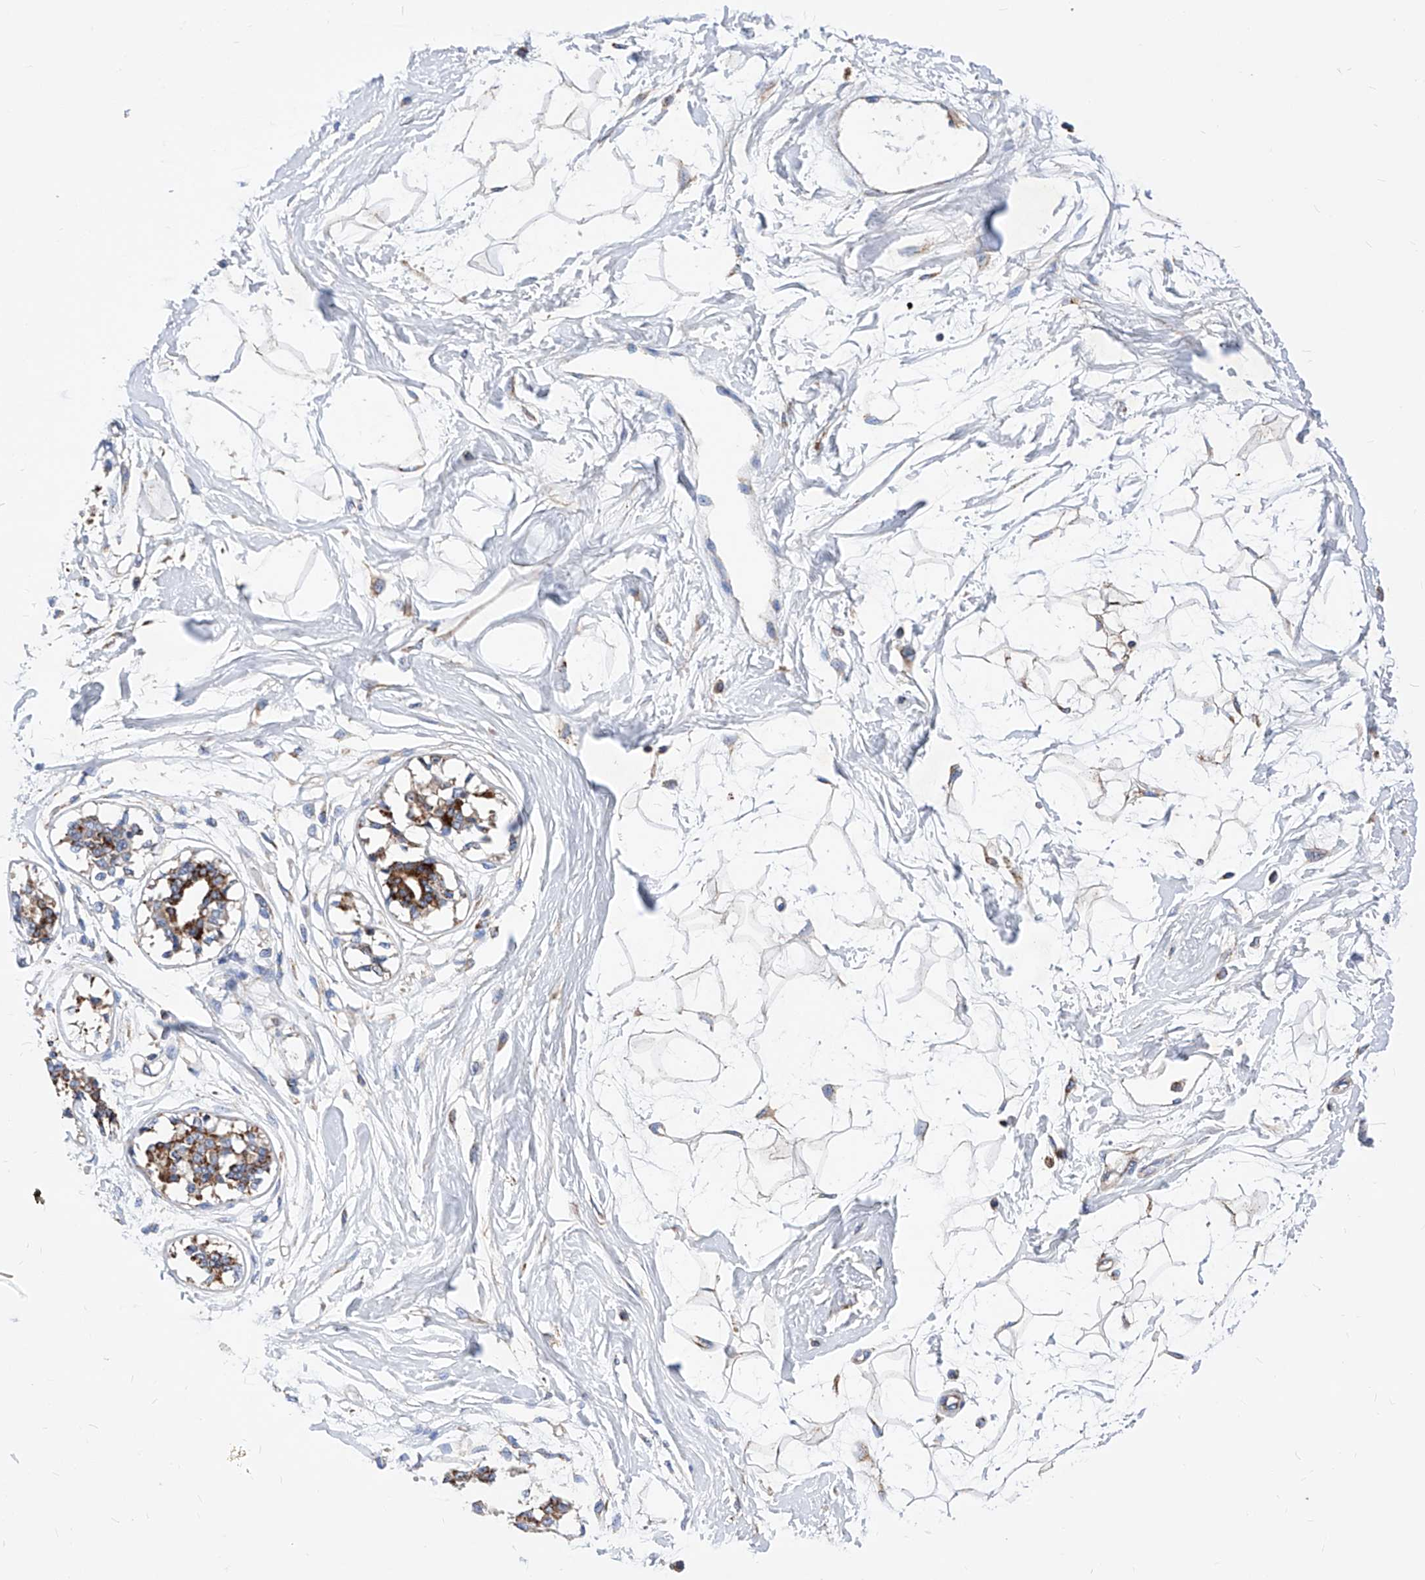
{"staining": {"intensity": "negative", "quantity": "none", "location": "none"}, "tissue": "breast", "cell_type": "Adipocytes", "image_type": "normal", "snomed": [{"axis": "morphology", "description": "Normal tissue, NOS"}, {"axis": "topography", "description": "Breast"}], "caption": "IHC of benign breast displays no expression in adipocytes. (DAB immunohistochemistry with hematoxylin counter stain).", "gene": "HRNR", "patient": {"sex": "female", "age": 45}}